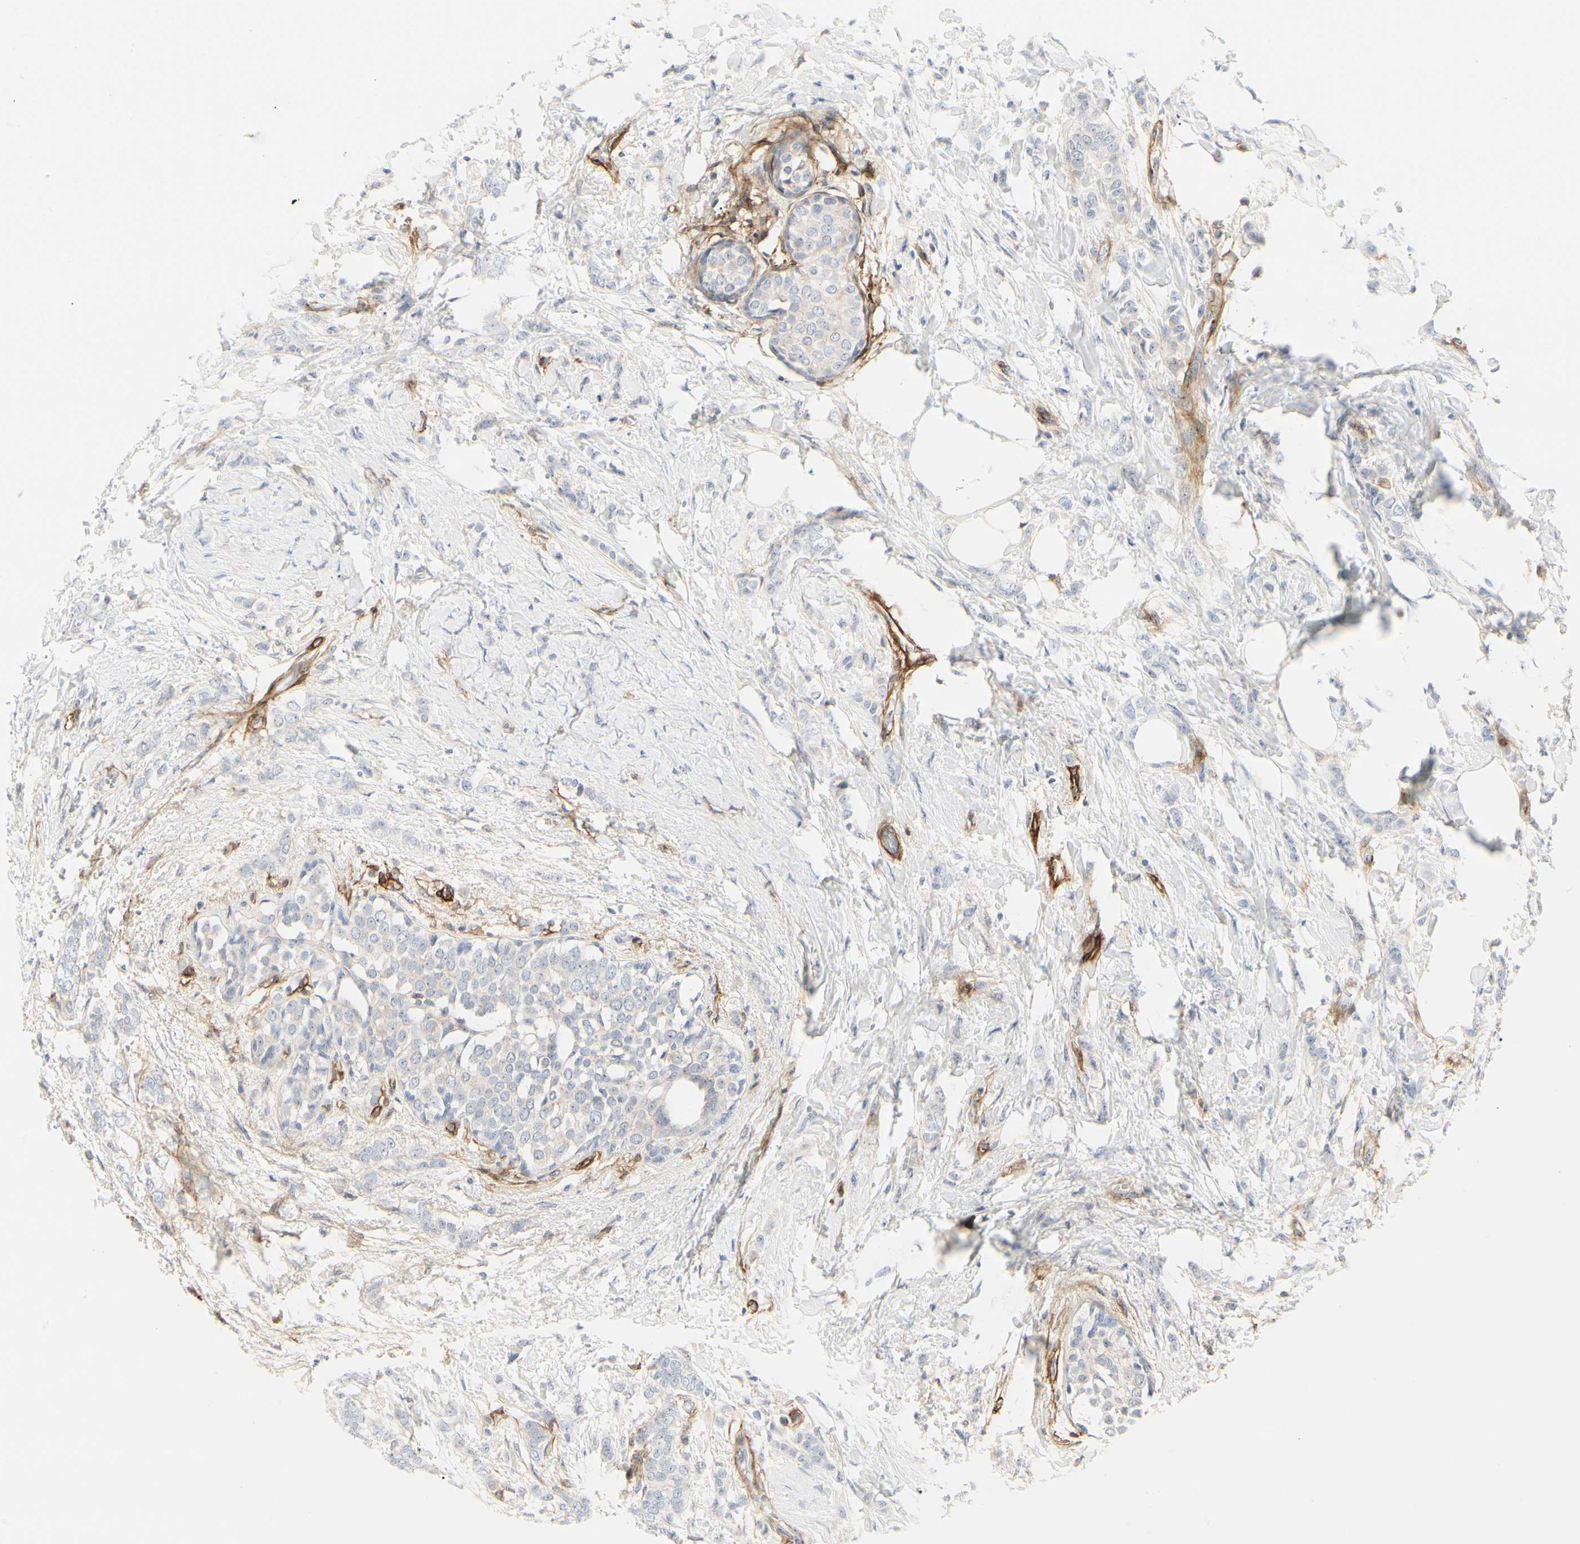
{"staining": {"intensity": "negative", "quantity": "none", "location": "none"}, "tissue": "breast cancer", "cell_type": "Tumor cells", "image_type": "cancer", "snomed": [{"axis": "morphology", "description": "Lobular carcinoma, in situ"}, {"axis": "morphology", "description": "Lobular carcinoma"}, {"axis": "topography", "description": "Breast"}], "caption": "Immunohistochemistry (IHC) of lobular carcinoma (breast) shows no staining in tumor cells.", "gene": "GGT5", "patient": {"sex": "female", "age": 41}}